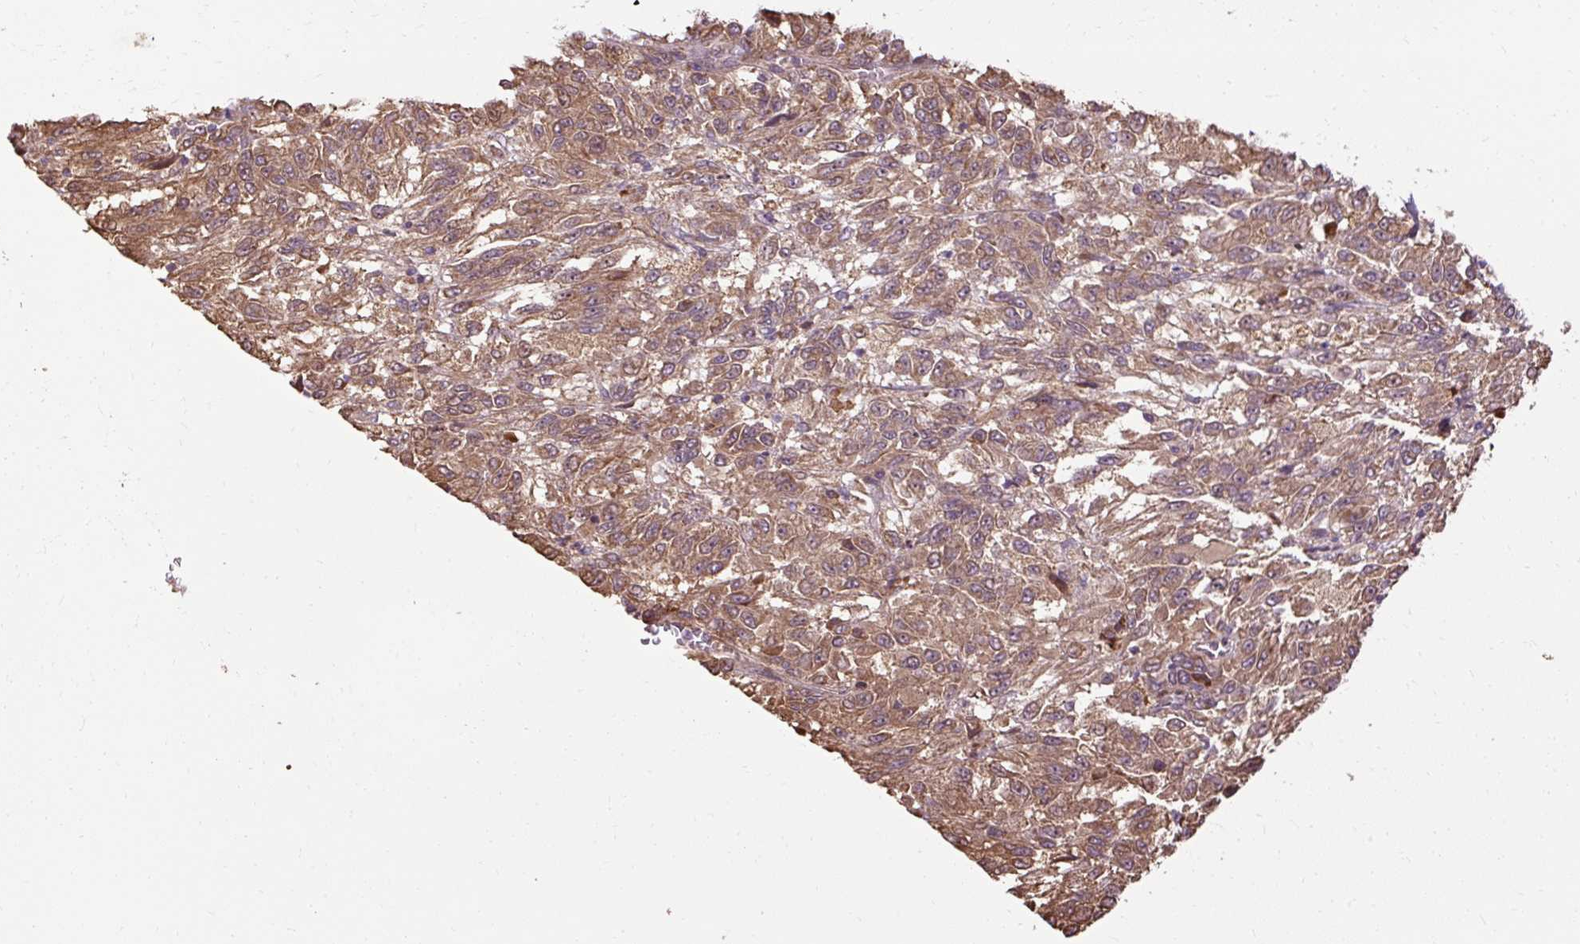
{"staining": {"intensity": "moderate", "quantity": ">75%", "location": "cytoplasmic/membranous"}, "tissue": "melanoma", "cell_type": "Tumor cells", "image_type": "cancer", "snomed": [{"axis": "morphology", "description": "Malignant melanoma, Metastatic site"}, {"axis": "topography", "description": "Lung"}], "caption": "A brown stain highlights moderate cytoplasmic/membranous staining of a protein in human melanoma tumor cells.", "gene": "FLRT1", "patient": {"sex": "male", "age": 64}}